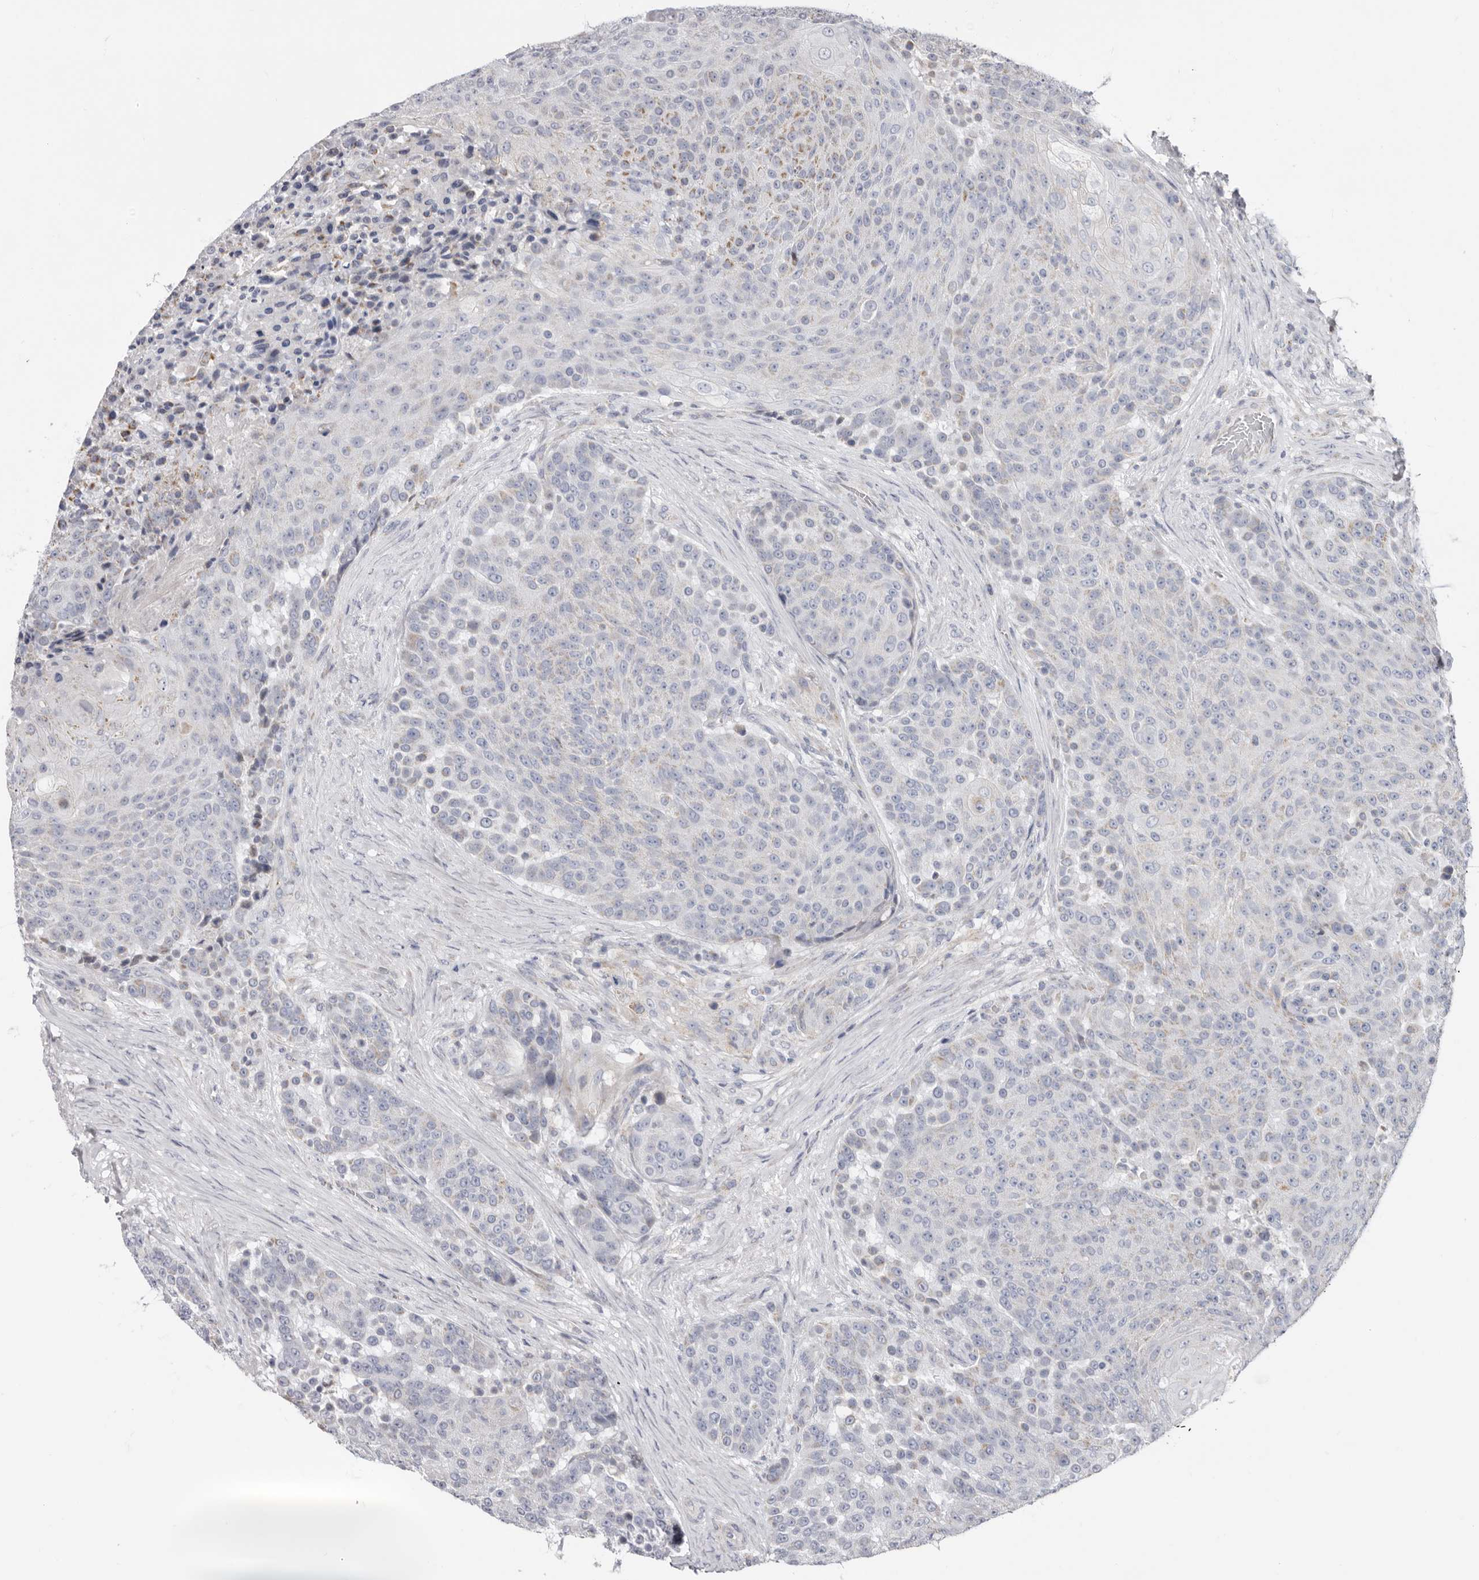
{"staining": {"intensity": "weak", "quantity": "<25%", "location": "cytoplasmic/membranous"}, "tissue": "urothelial cancer", "cell_type": "Tumor cells", "image_type": "cancer", "snomed": [{"axis": "morphology", "description": "Urothelial carcinoma, High grade"}, {"axis": "topography", "description": "Urinary bladder"}], "caption": "High-grade urothelial carcinoma stained for a protein using immunohistochemistry (IHC) demonstrates no expression tumor cells.", "gene": "RSPO2", "patient": {"sex": "female", "age": 63}}